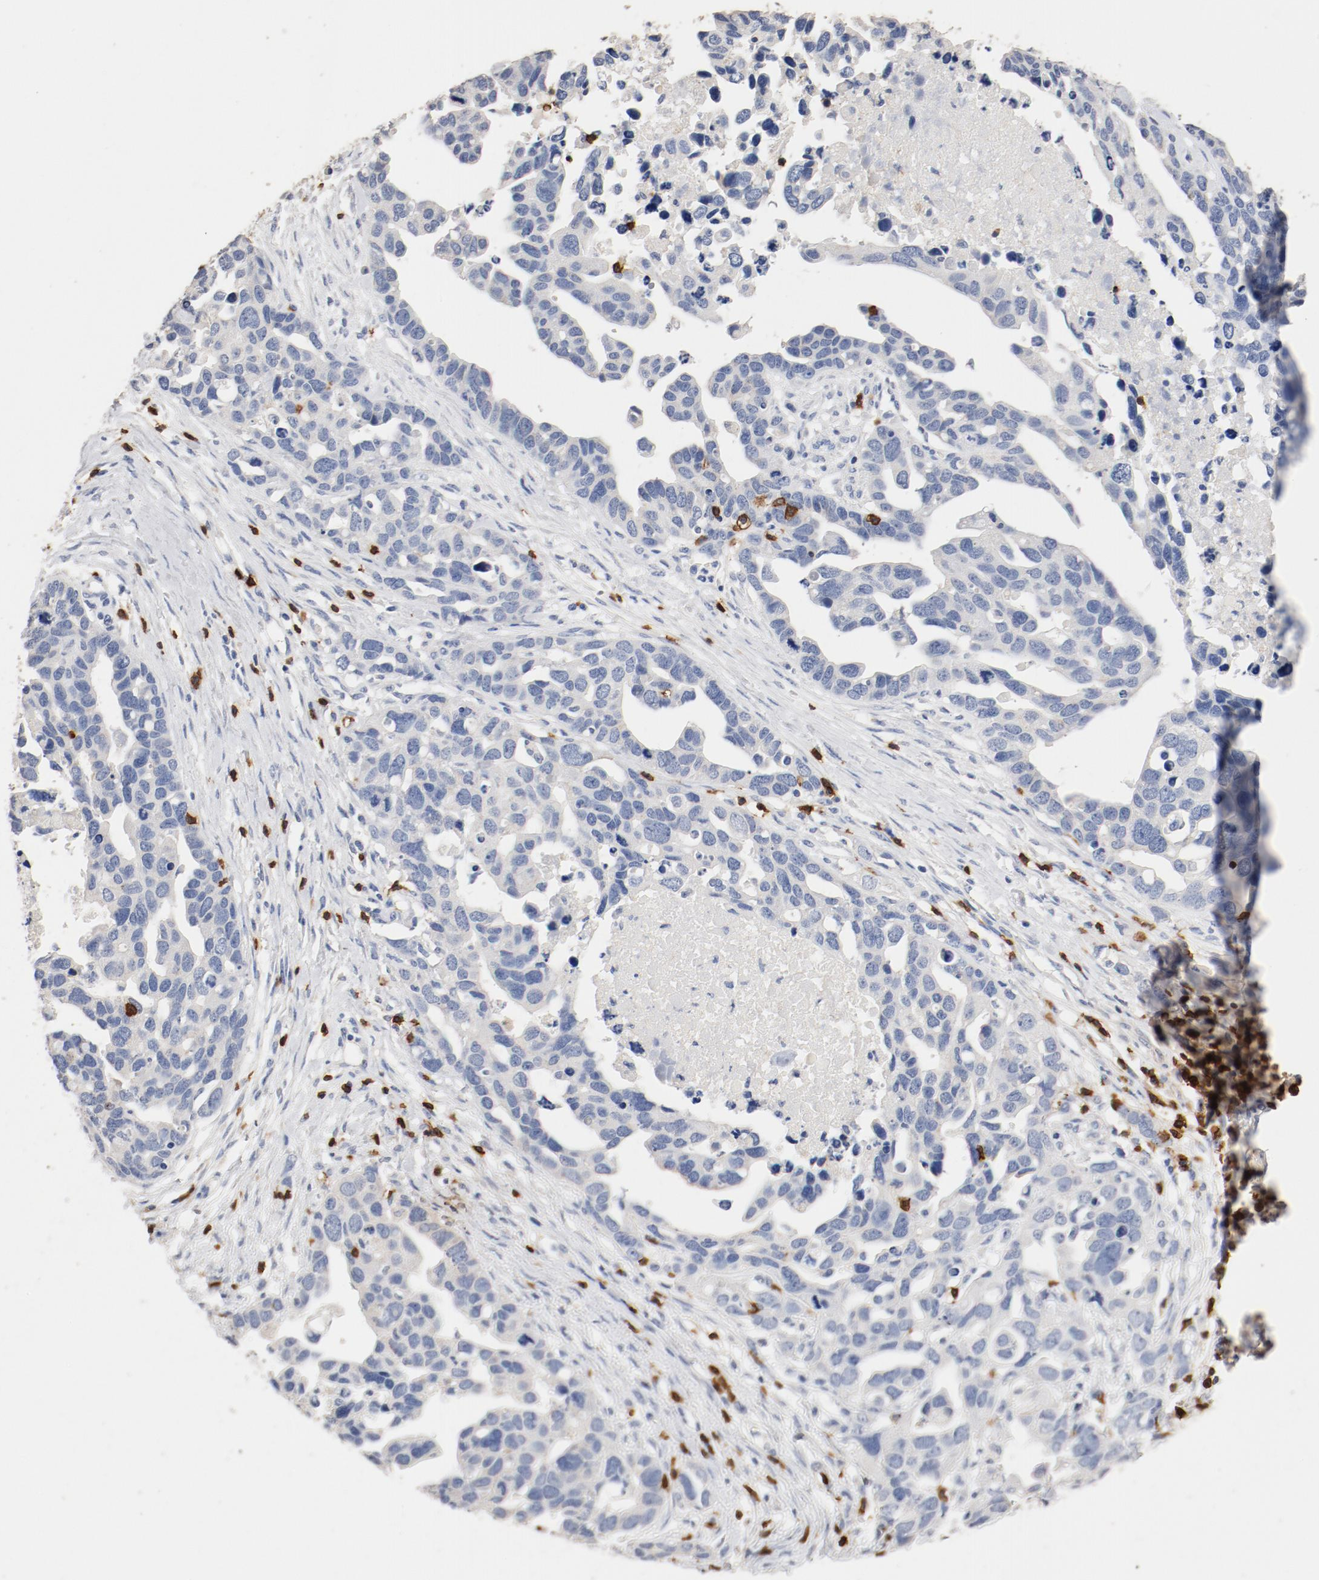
{"staining": {"intensity": "negative", "quantity": "none", "location": "none"}, "tissue": "ovarian cancer", "cell_type": "Tumor cells", "image_type": "cancer", "snomed": [{"axis": "morphology", "description": "Cystadenocarcinoma, serous, NOS"}, {"axis": "topography", "description": "Ovary"}], "caption": "The immunohistochemistry histopathology image has no significant positivity in tumor cells of serous cystadenocarcinoma (ovarian) tissue.", "gene": "CD247", "patient": {"sex": "female", "age": 54}}